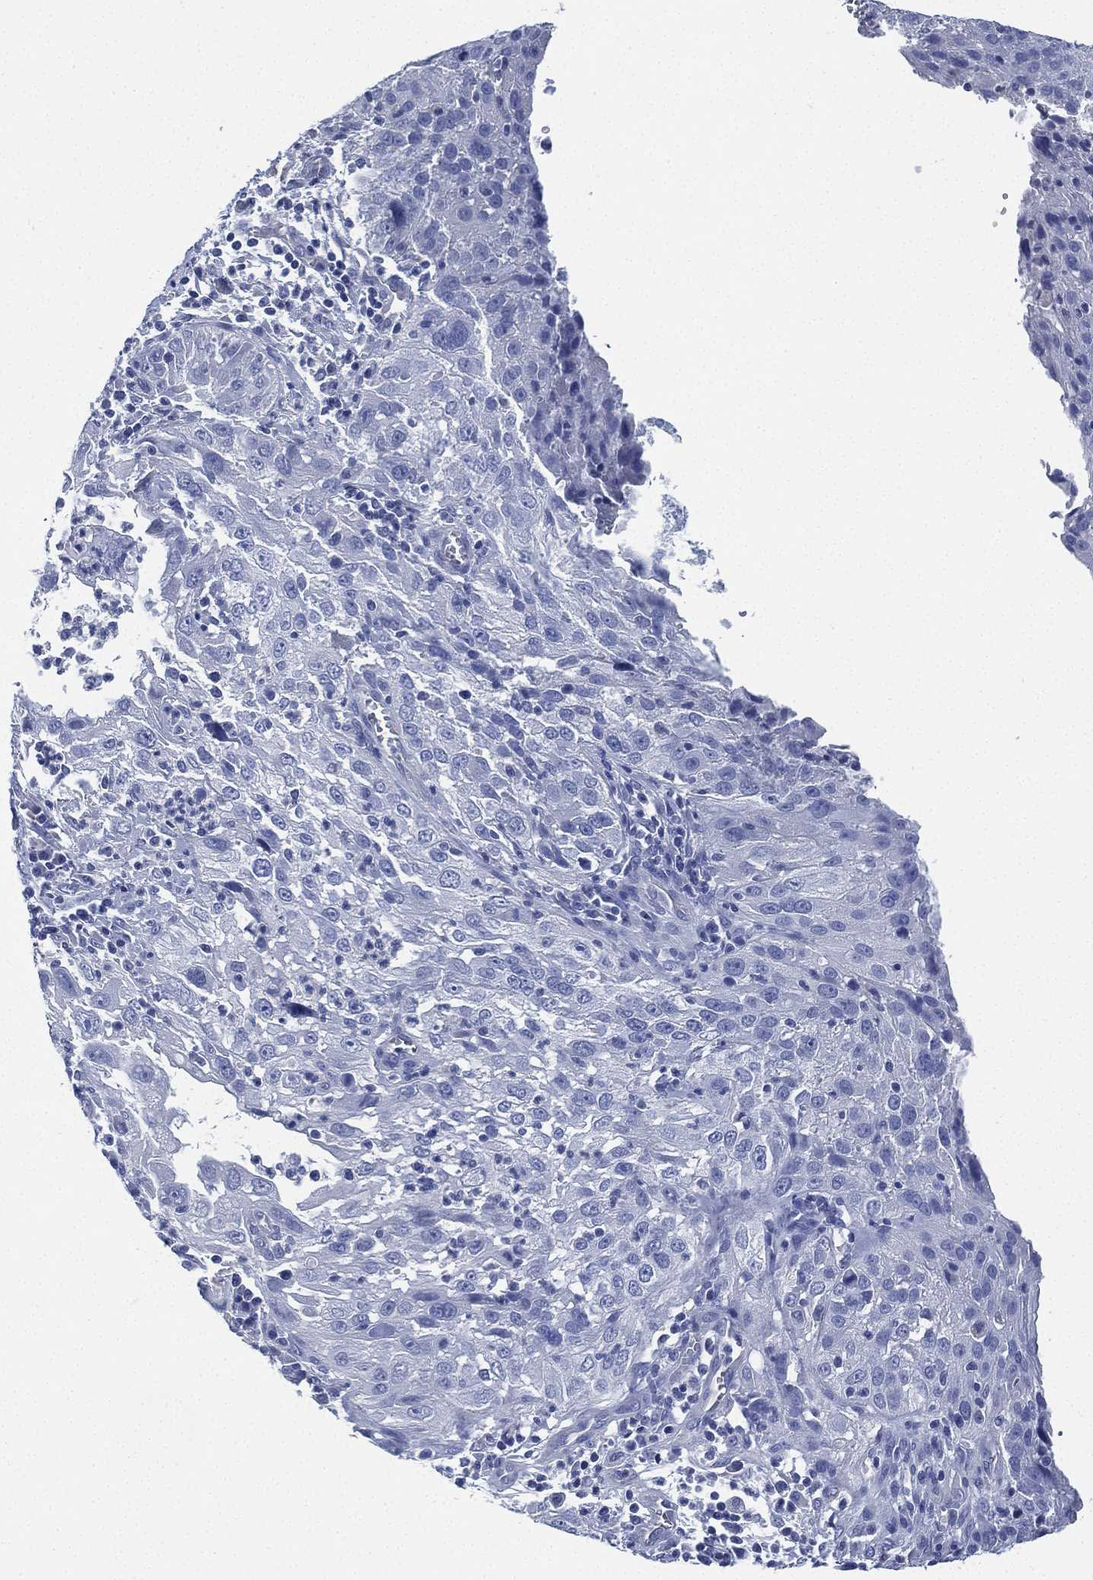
{"staining": {"intensity": "negative", "quantity": "none", "location": "none"}, "tissue": "cervical cancer", "cell_type": "Tumor cells", "image_type": "cancer", "snomed": [{"axis": "morphology", "description": "Squamous cell carcinoma, NOS"}, {"axis": "topography", "description": "Cervix"}], "caption": "Immunohistochemistry photomicrograph of neoplastic tissue: cervical cancer (squamous cell carcinoma) stained with DAB shows no significant protein positivity in tumor cells. Brightfield microscopy of immunohistochemistry stained with DAB (3,3'-diaminobenzidine) (brown) and hematoxylin (blue), captured at high magnification.", "gene": "CCDC70", "patient": {"sex": "female", "age": 32}}